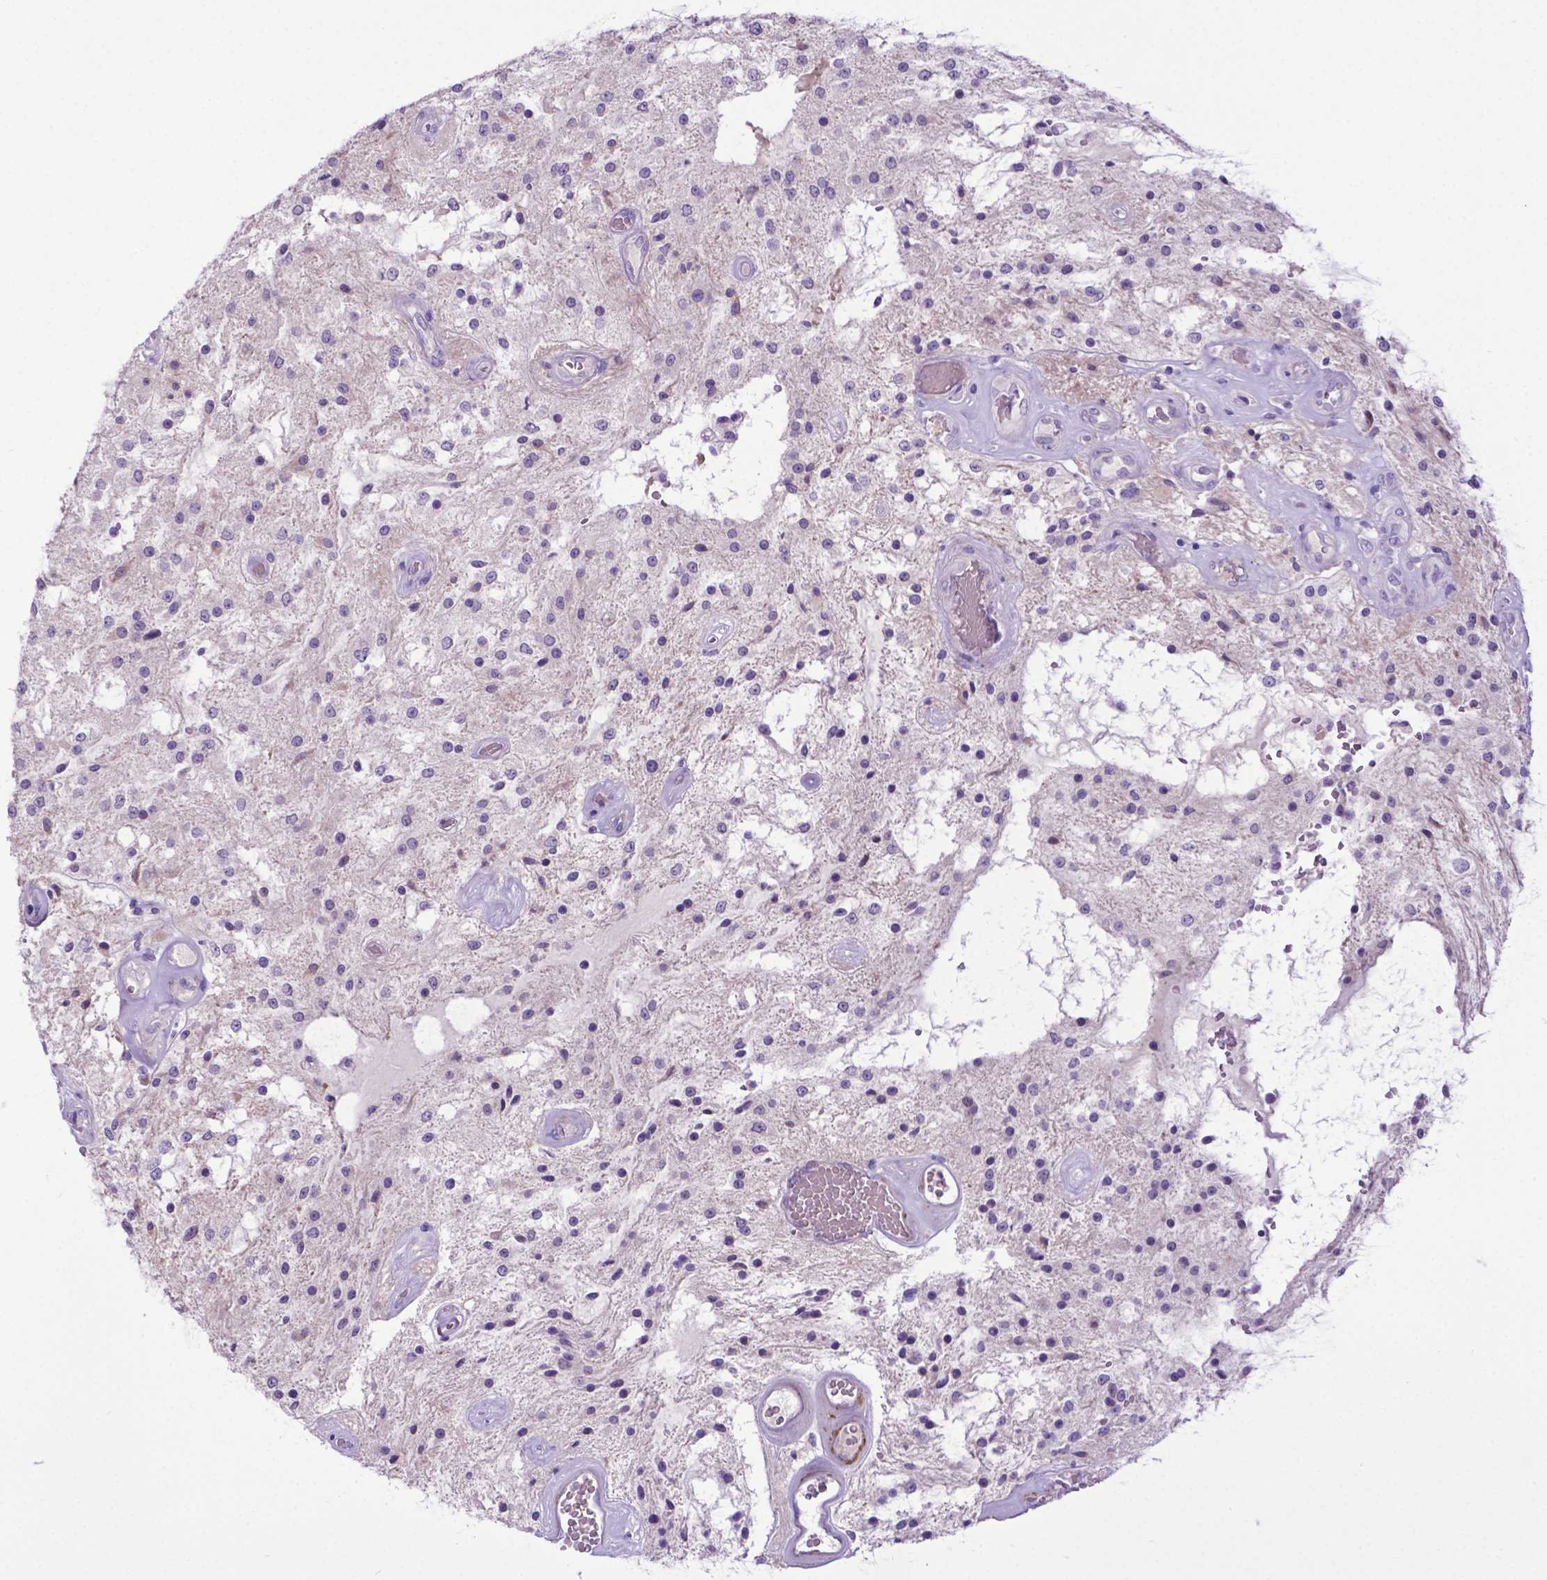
{"staining": {"intensity": "negative", "quantity": "none", "location": "none"}, "tissue": "glioma", "cell_type": "Tumor cells", "image_type": "cancer", "snomed": [{"axis": "morphology", "description": "Glioma, malignant, Low grade"}, {"axis": "topography", "description": "Cerebellum"}], "caption": "An immunohistochemistry (IHC) photomicrograph of glioma is shown. There is no staining in tumor cells of glioma. (DAB (3,3'-diaminobenzidine) IHC, high magnification).", "gene": "ADRA2B", "patient": {"sex": "female", "age": 14}}